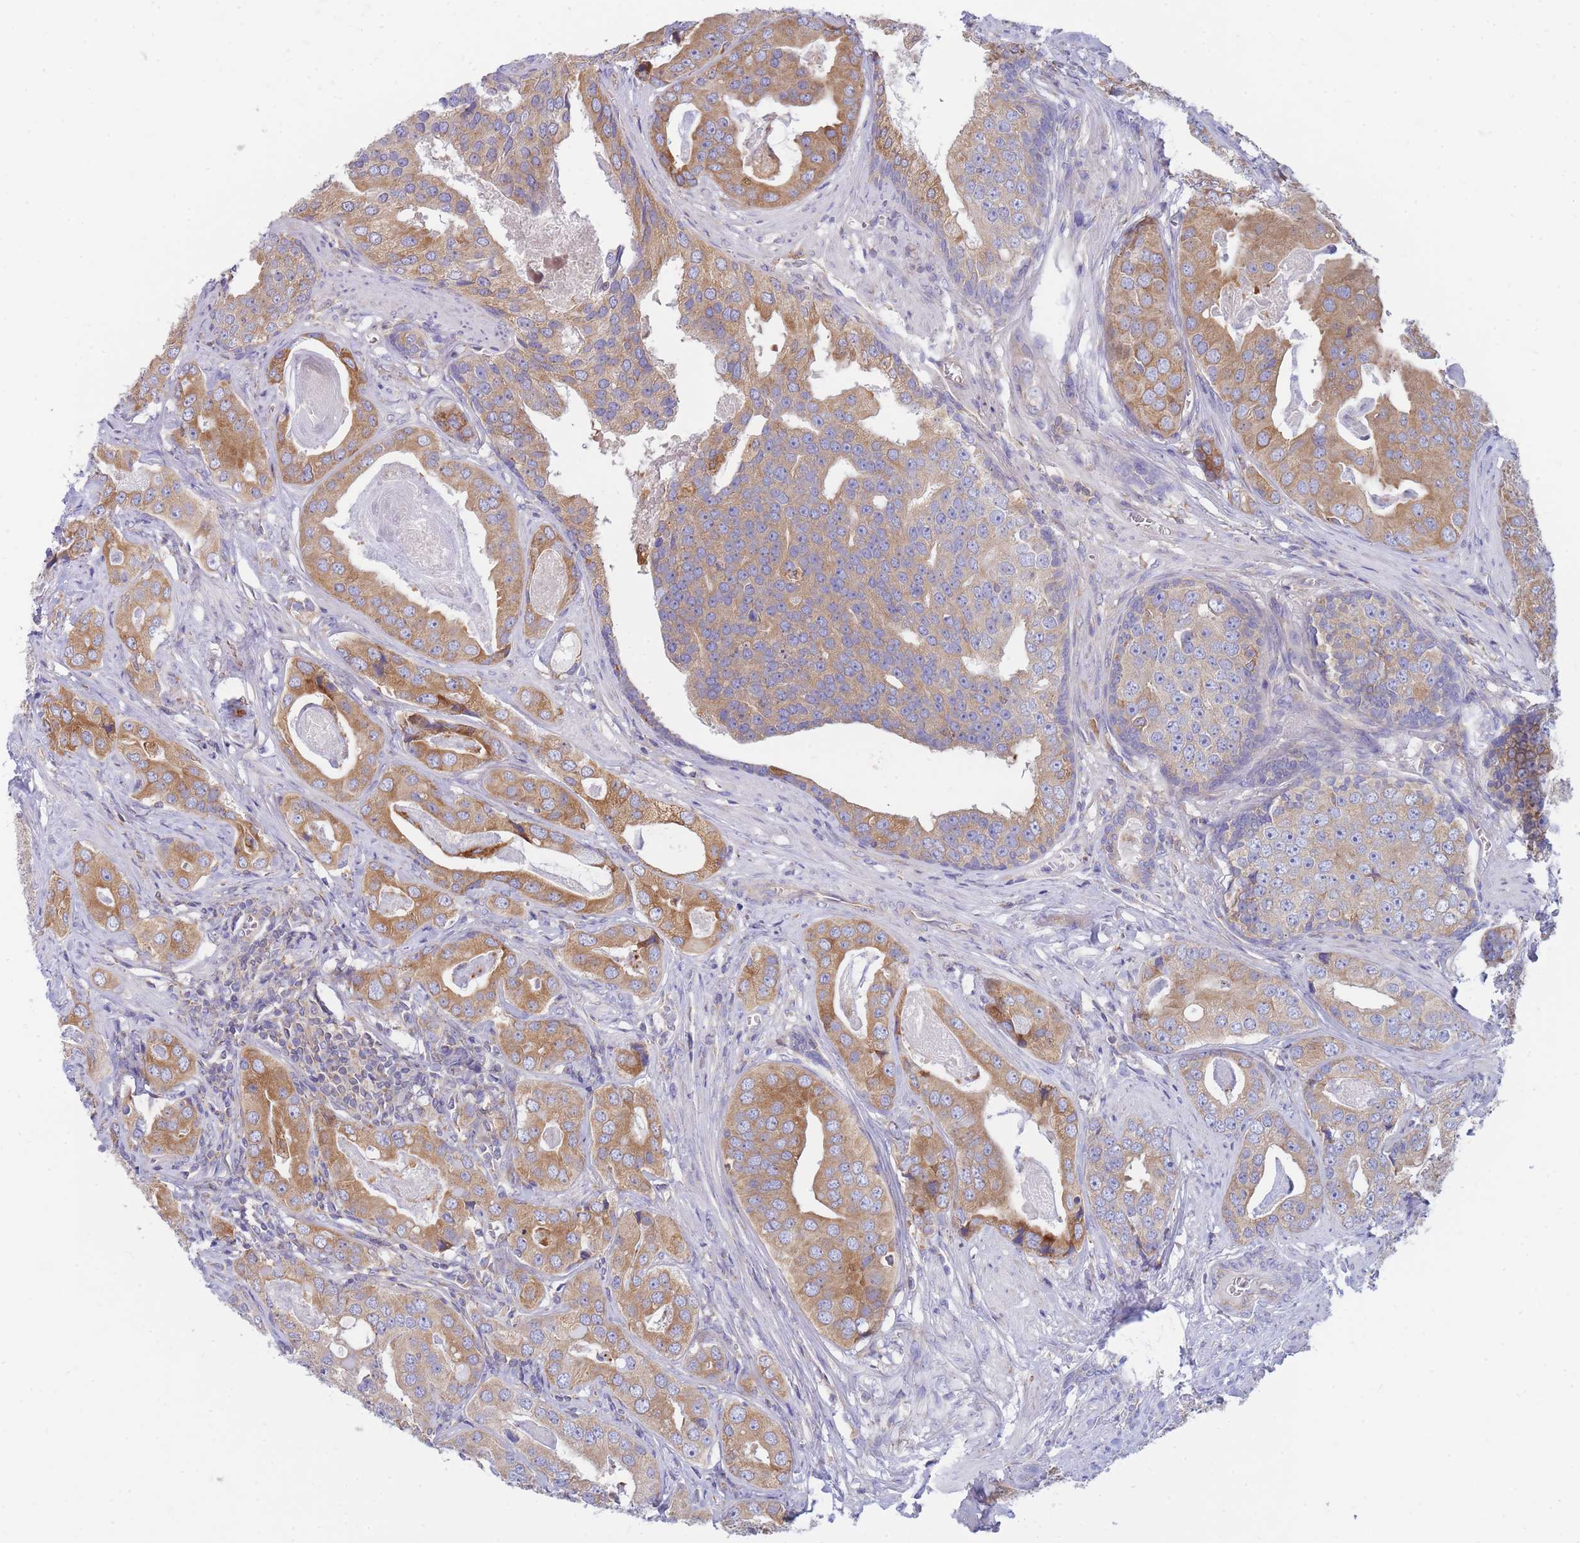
{"staining": {"intensity": "moderate", "quantity": ">75%", "location": "cytoplasmic/membranous"}, "tissue": "prostate cancer", "cell_type": "Tumor cells", "image_type": "cancer", "snomed": [{"axis": "morphology", "description": "Adenocarcinoma, High grade"}, {"axis": "topography", "description": "Prostate"}], "caption": "Immunohistochemical staining of human adenocarcinoma (high-grade) (prostate) displays medium levels of moderate cytoplasmic/membranous staining in about >75% of tumor cells.", "gene": "SH2B2", "patient": {"sex": "male", "age": 71}}